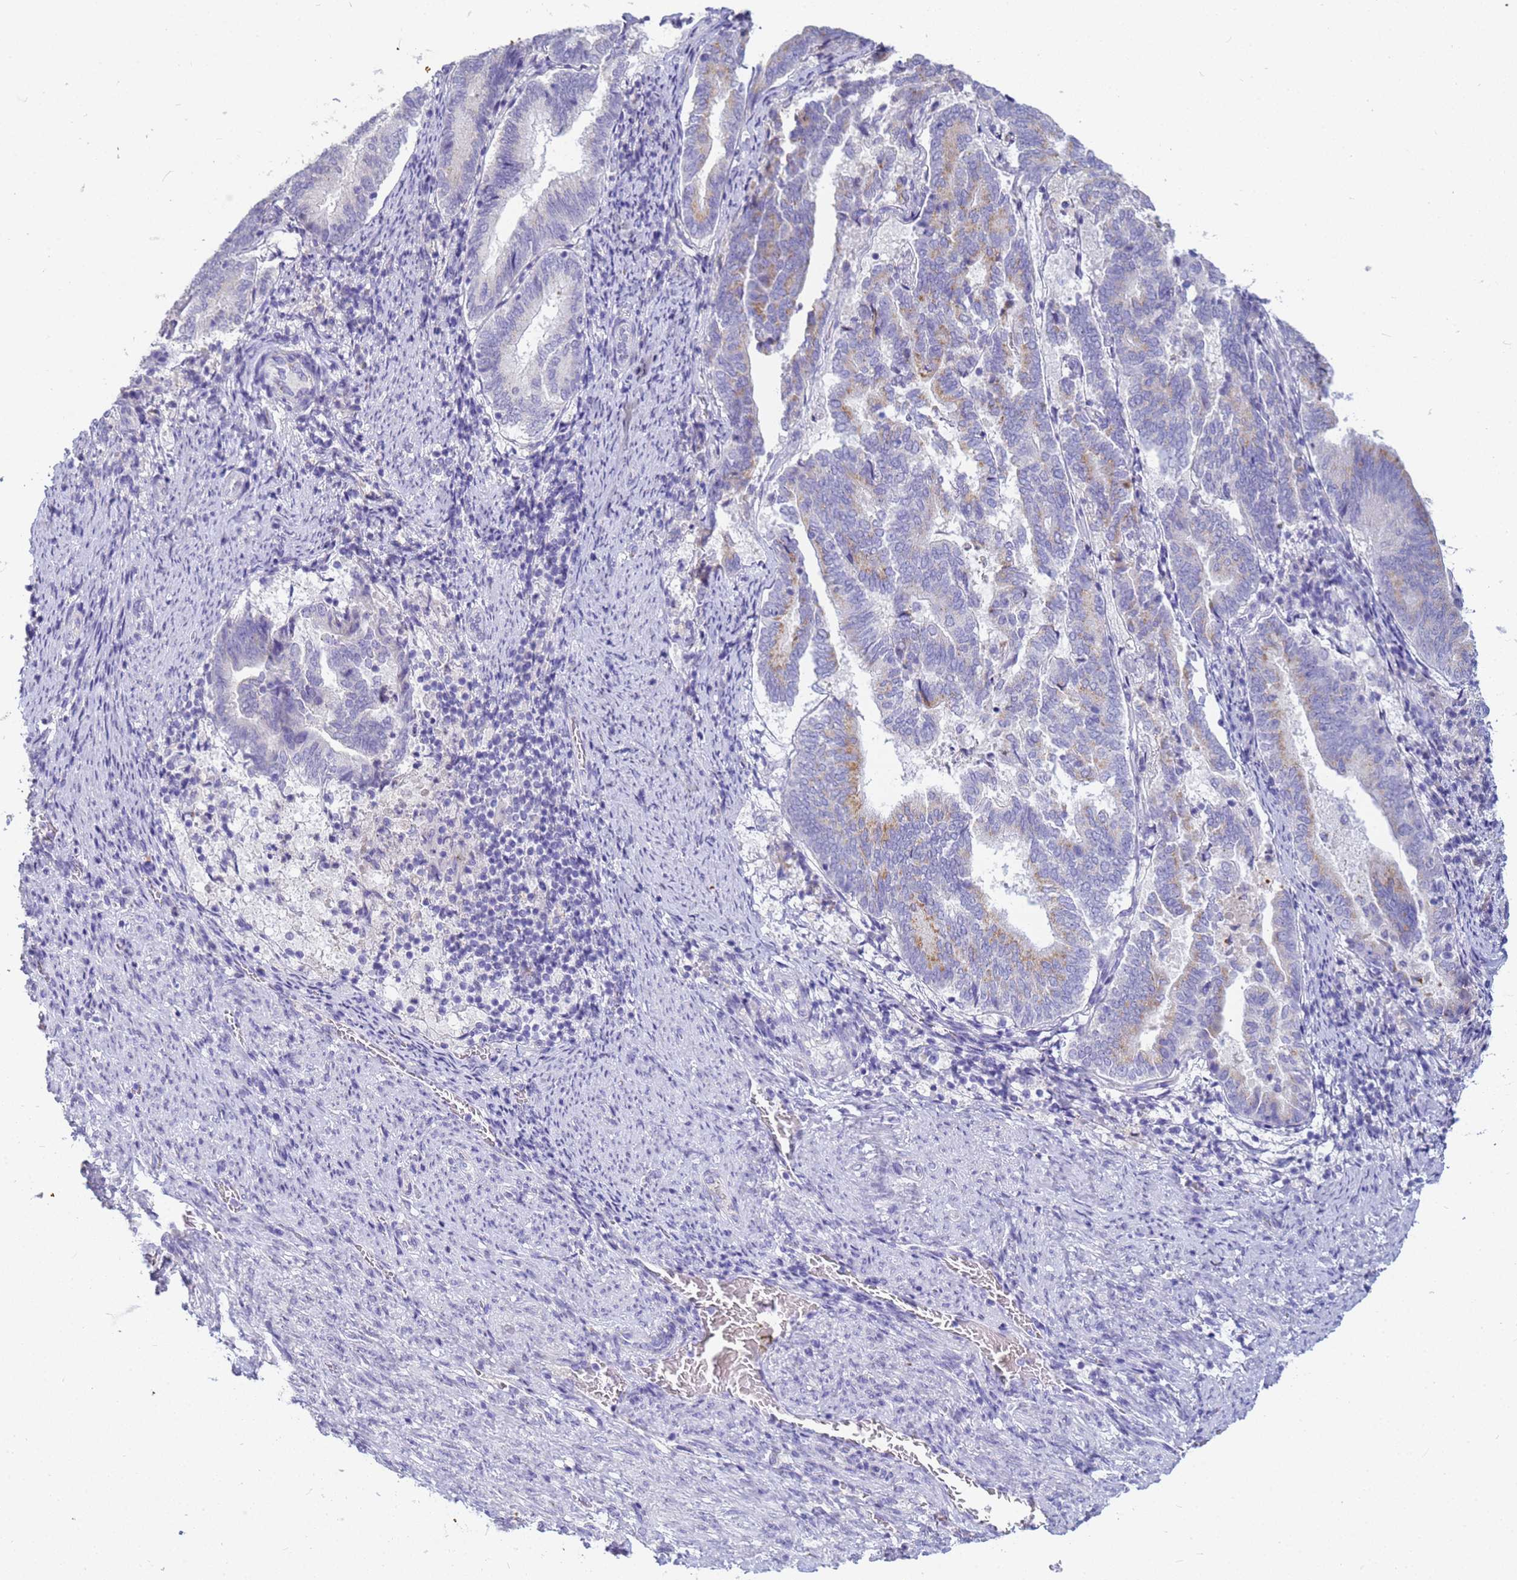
{"staining": {"intensity": "weak", "quantity": "<25%", "location": "cytoplasmic/membranous"}, "tissue": "endometrial cancer", "cell_type": "Tumor cells", "image_type": "cancer", "snomed": [{"axis": "morphology", "description": "Adenocarcinoma, NOS"}, {"axis": "topography", "description": "Endometrium"}], "caption": "The photomicrograph reveals no staining of tumor cells in endometrial cancer.", "gene": "B3GNT8", "patient": {"sex": "female", "age": 80}}